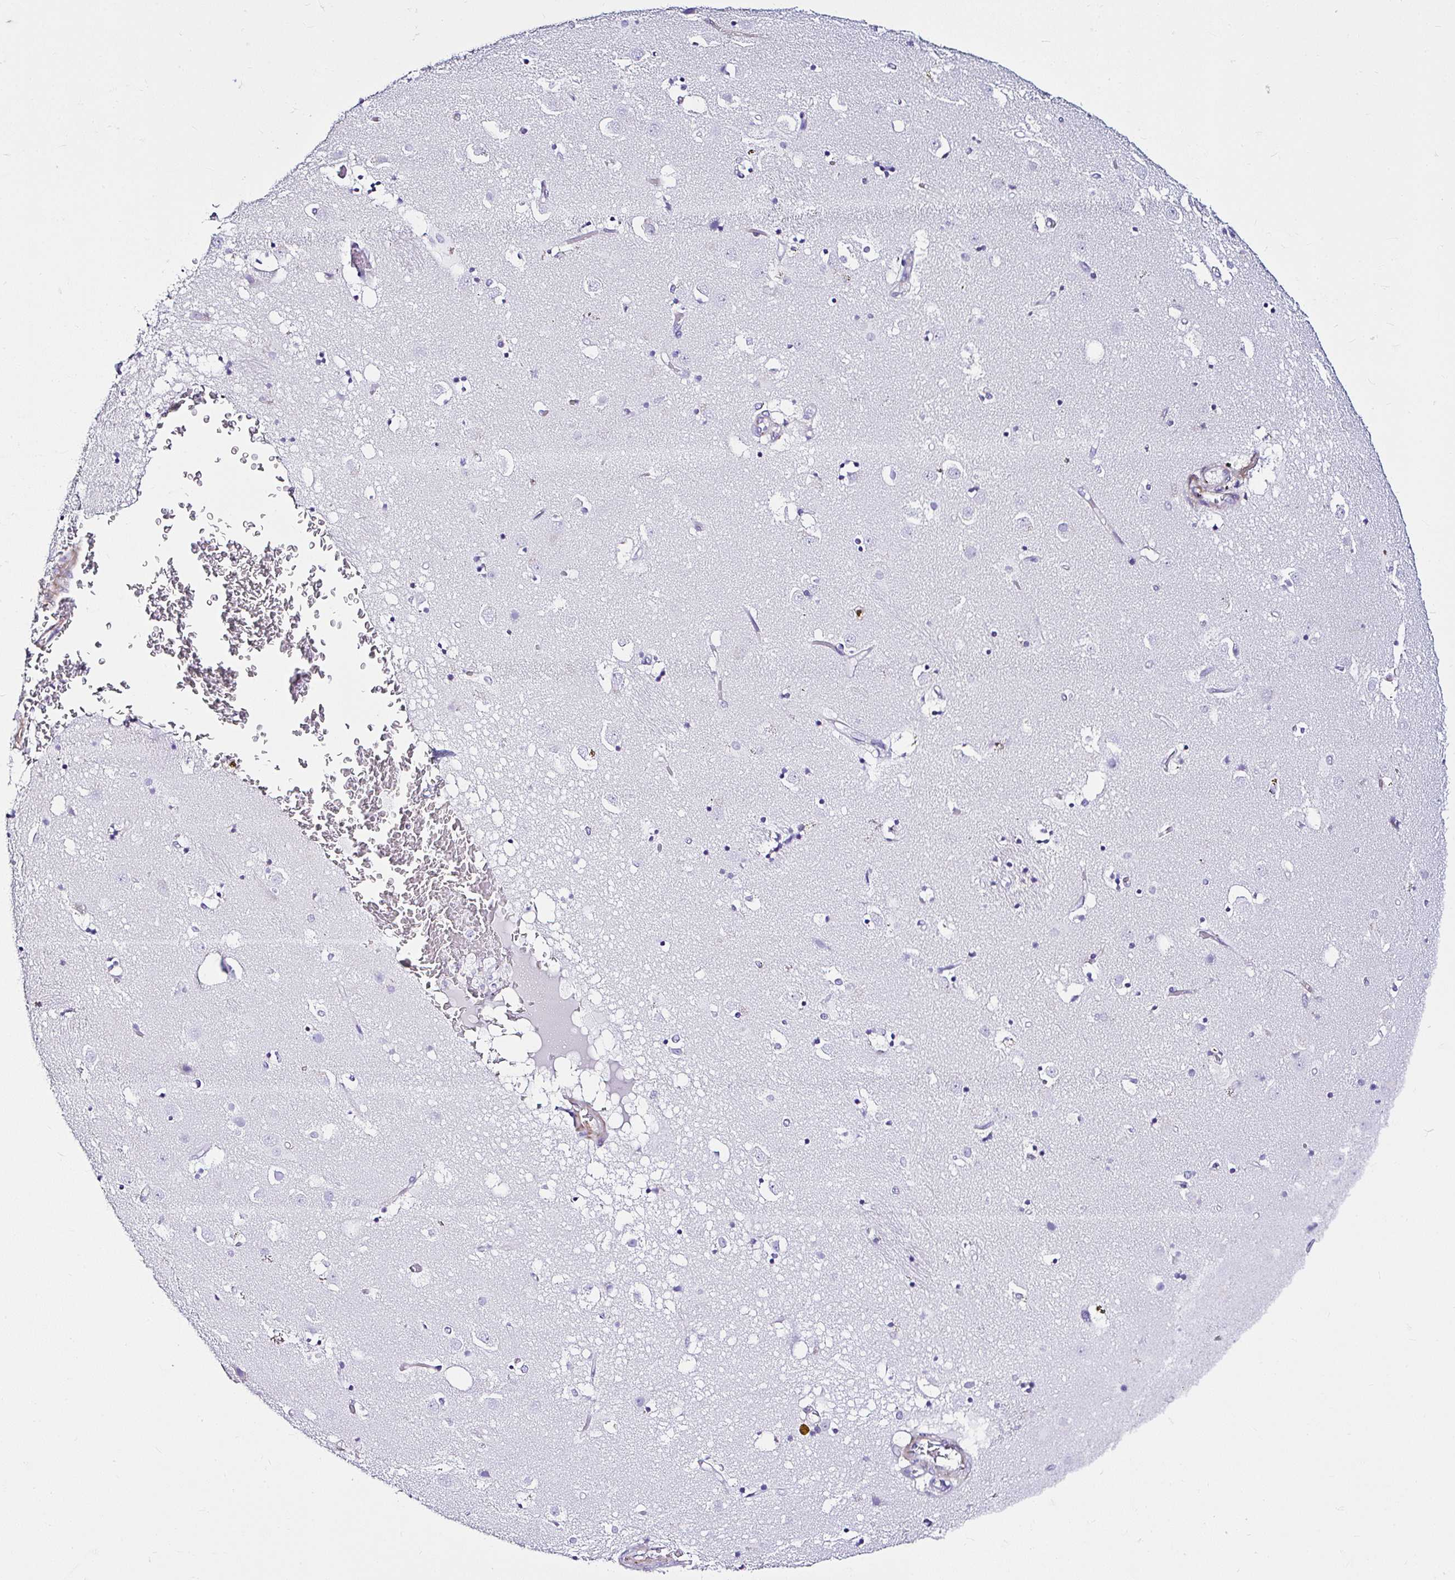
{"staining": {"intensity": "negative", "quantity": "none", "location": "none"}, "tissue": "caudate", "cell_type": "Glial cells", "image_type": "normal", "snomed": [{"axis": "morphology", "description": "Normal tissue, NOS"}, {"axis": "topography", "description": "Lateral ventricle wall"}], "caption": "DAB (3,3'-diaminobenzidine) immunohistochemical staining of normal human caudate demonstrates no significant expression in glial cells.", "gene": "DEPDC5", "patient": {"sex": "male", "age": 58}}